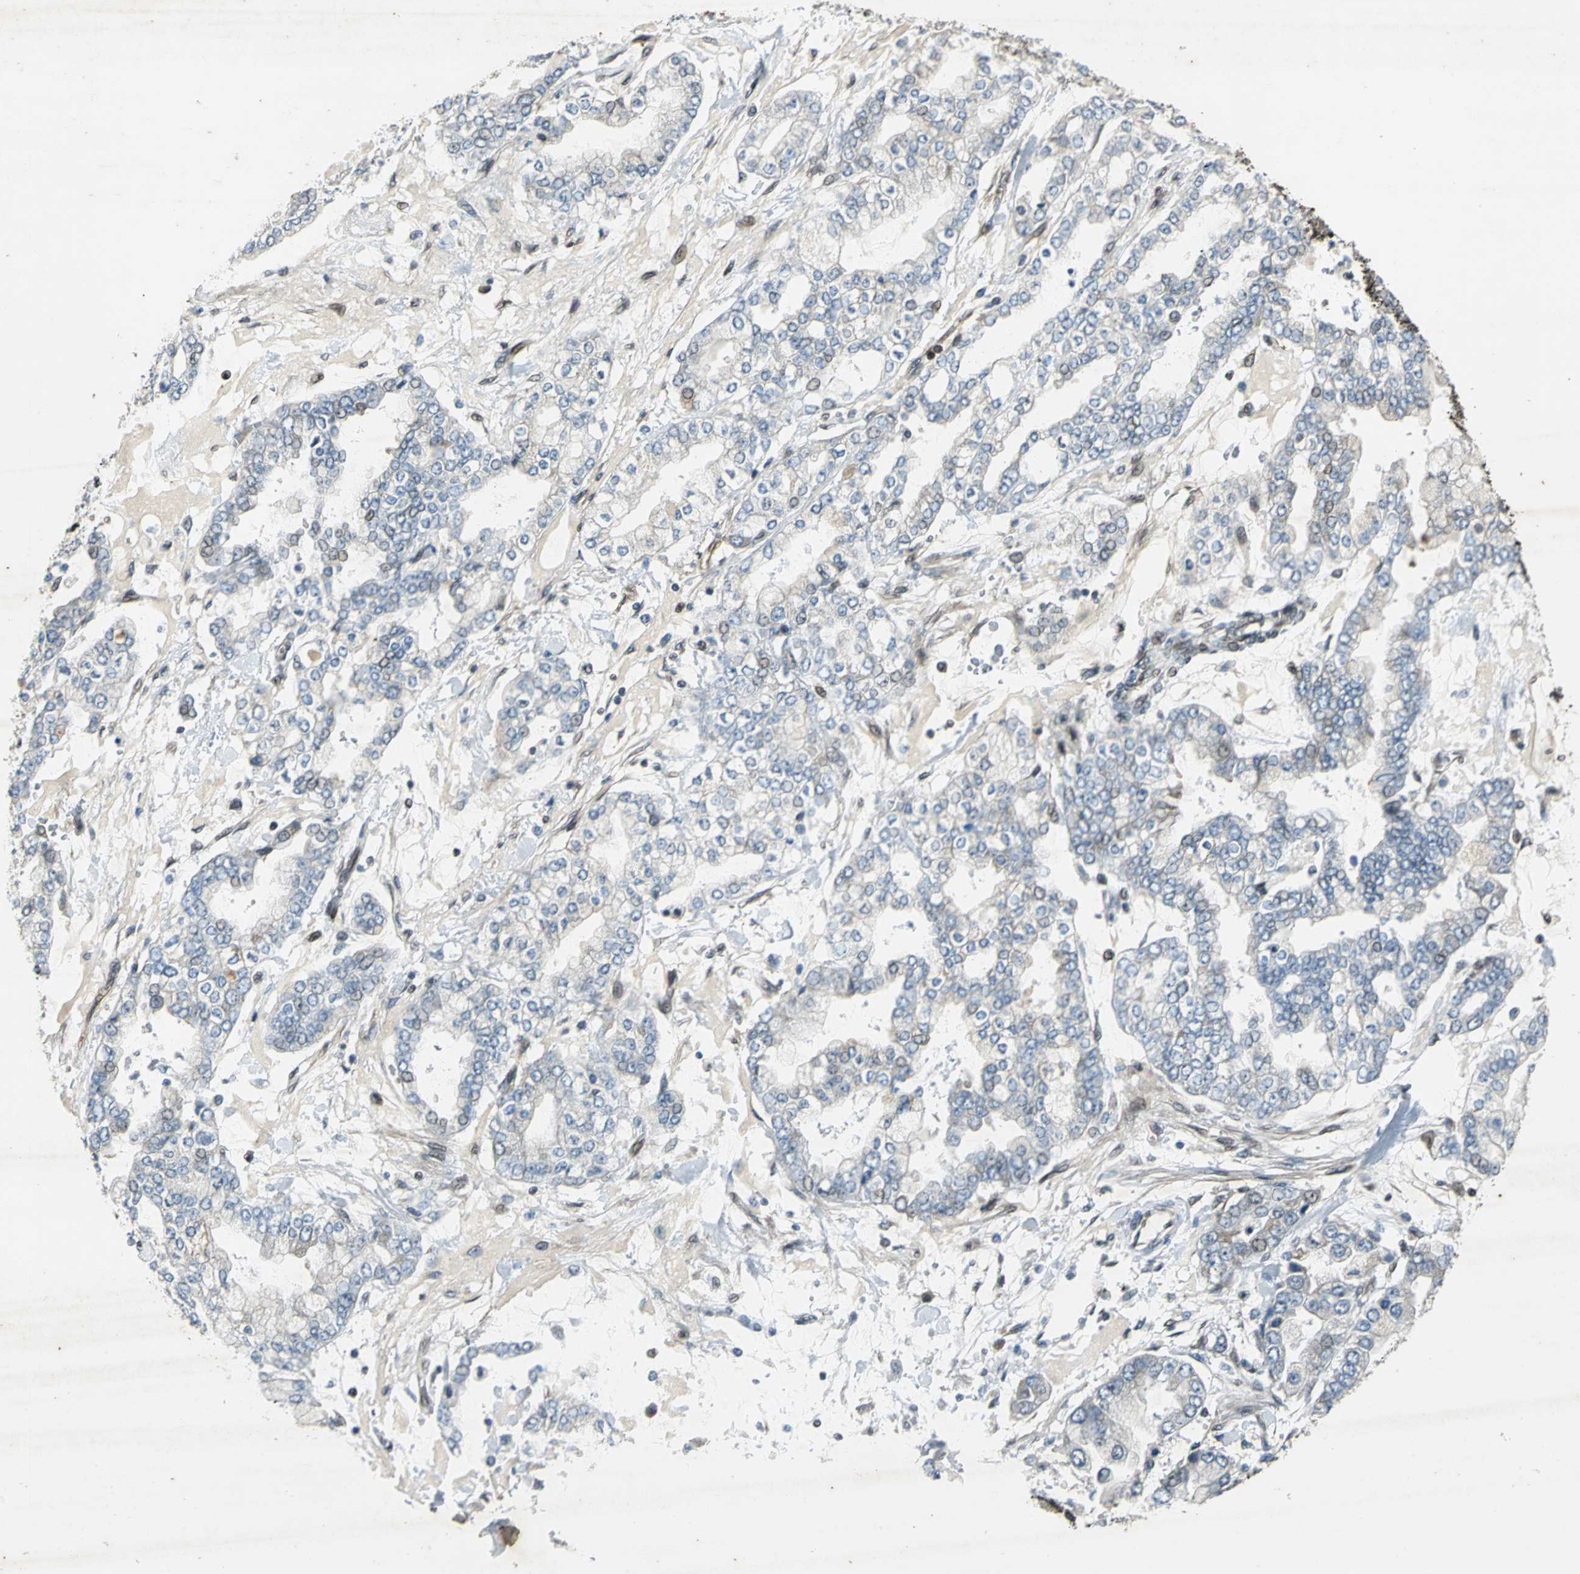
{"staining": {"intensity": "weak", "quantity": "<25%", "location": "nuclear"}, "tissue": "stomach cancer", "cell_type": "Tumor cells", "image_type": "cancer", "snomed": [{"axis": "morphology", "description": "Normal tissue, NOS"}, {"axis": "morphology", "description": "Adenocarcinoma, NOS"}, {"axis": "topography", "description": "Stomach, upper"}, {"axis": "topography", "description": "Stomach"}], "caption": "This is an immunohistochemistry image of stomach adenocarcinoma. There is no staining in tumor cells.", "gene": "BRIP1", "patient": {"sex": "male", "age": 76}}